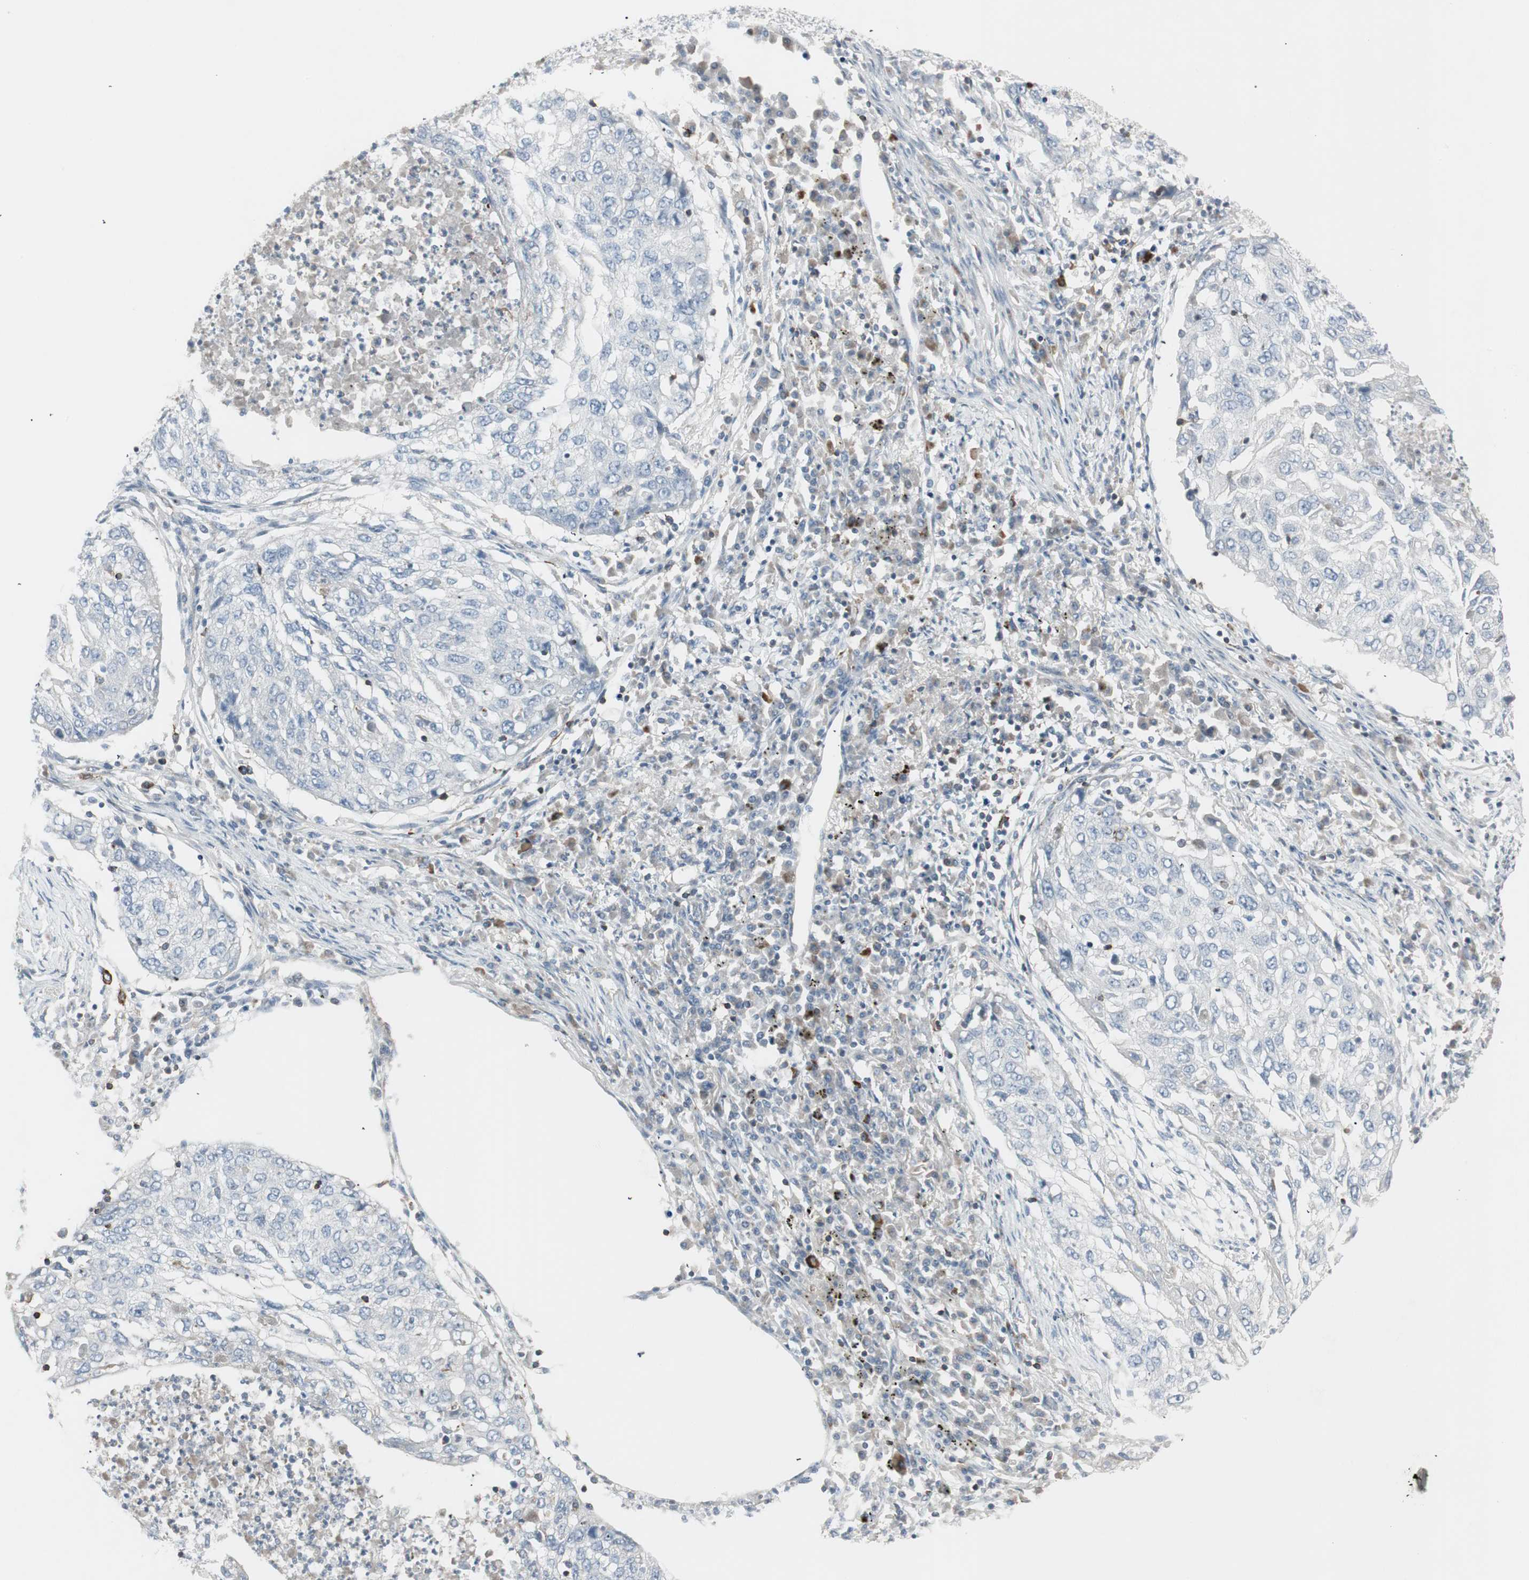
{"staining": {"intensity": "negative", "quantity": "none", "location": "none"}, "tissue": "lung cancer", "cell_type": "Tumor cells", "image_type": "cancer", "snomed": [{"axis": "morphology", "description": "Squamous cell carcinoma, NOS"}, {"axis": "topography", "description": "Lung"}], "caption": "This is a histopathology image of immunohistochemistry (IHC) staining of lung squamous cell carcinoma, which shows no staining in tumor cells.", "gene": "MAP4K4", "patient": {"sex": "female", "age": 63}}